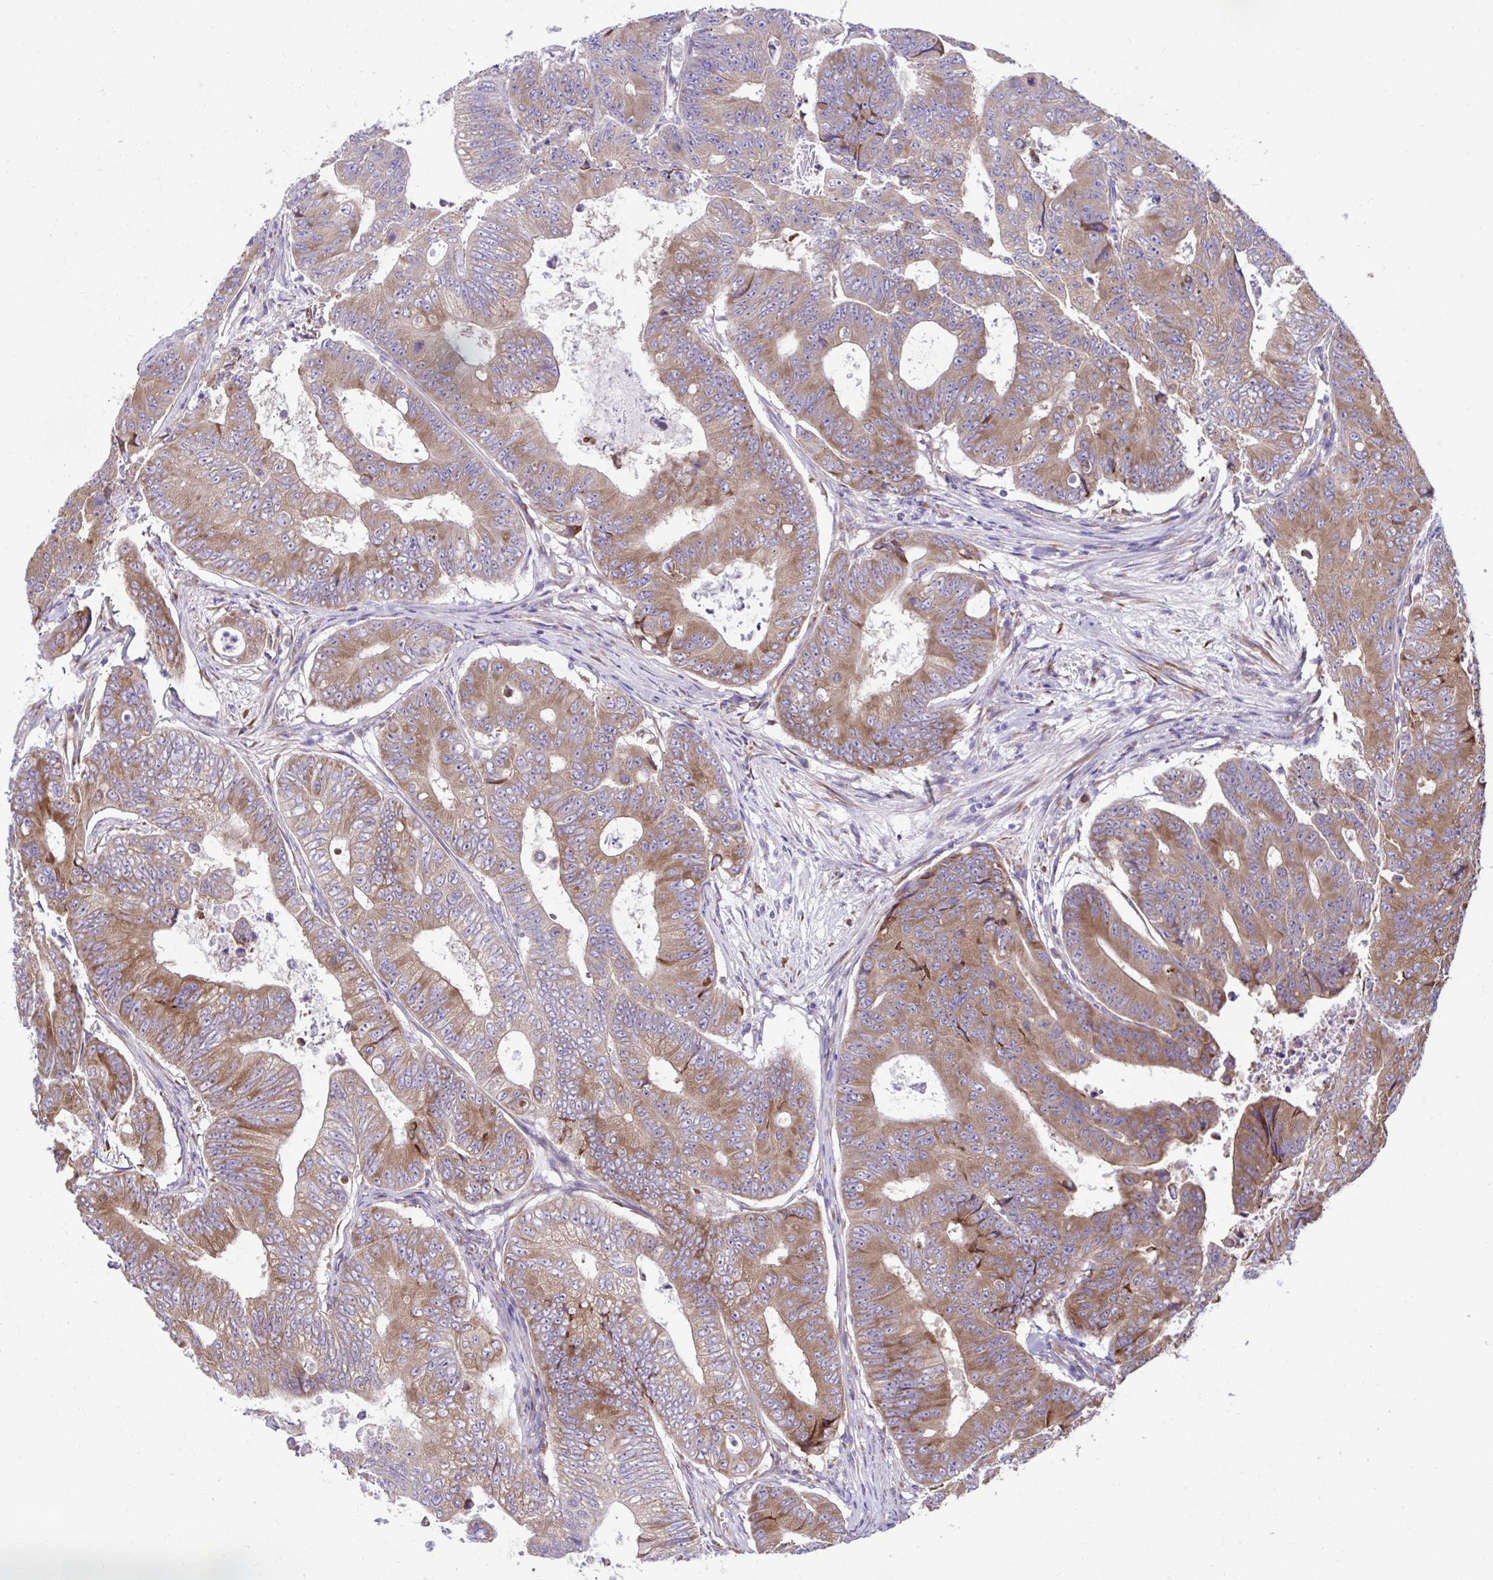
{"staining": {"intensity": "moderate", "quantity": ">75%", "location": "cytoplasmic/membranous"}, "tissue": "colorectal cancer", "cell_type": "Tumor cells", "image_type": "cancer", "snomed": [{"axis": "morphology", "description": "Adenocarcinoma, NOS"}, {"axis": "topography", "description": "Colon"}], "caption": "Protein expression analysis of human colorectal adenocarcinoma reveals moderate cytoplasmic/membranous expression in approximately >75% of tumor cells.", "gene": "RPL7", "patient": {"sex": "female", "age": 48}}